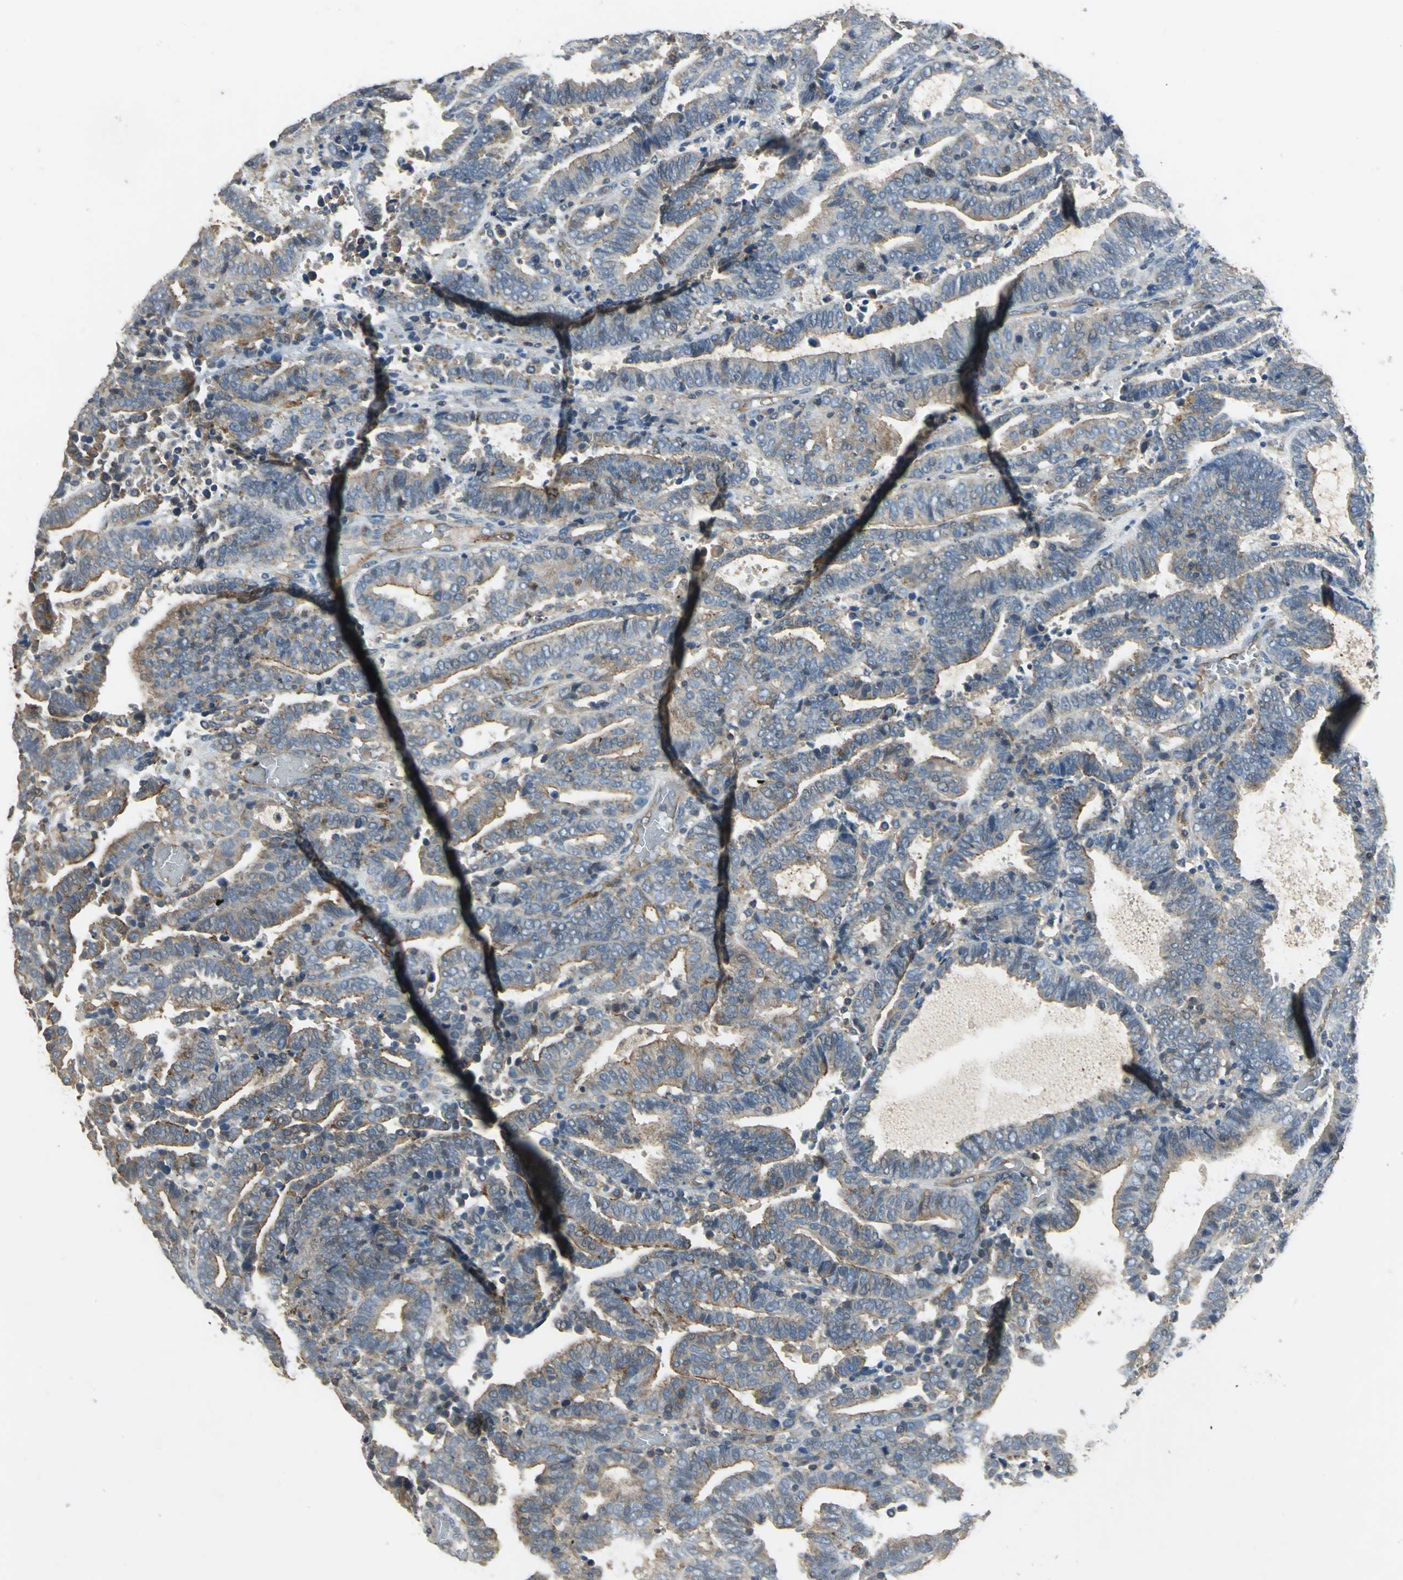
{"staining": {"intensity": "moderate", "quantity": "25%-75%", "location": "cytoplasmic/membranous"}, "tissue": "endometrial cancer", "cell_type": "Tumor cells", "image_type": "cancer", "snomed": [{"axis": "morphology", "description": "Adenocarcinoma, NOS"}, {"axis": "topography", "description": "Uterus"}], "caption": "A brown stain highlights moderate cytoplasmic/membranous expression of a protein in human endometrial cancer (adenocarcinoma) tumor cells.", "gene": "RAPGEF1", "patient": {"sex": "female", "age": 83}}